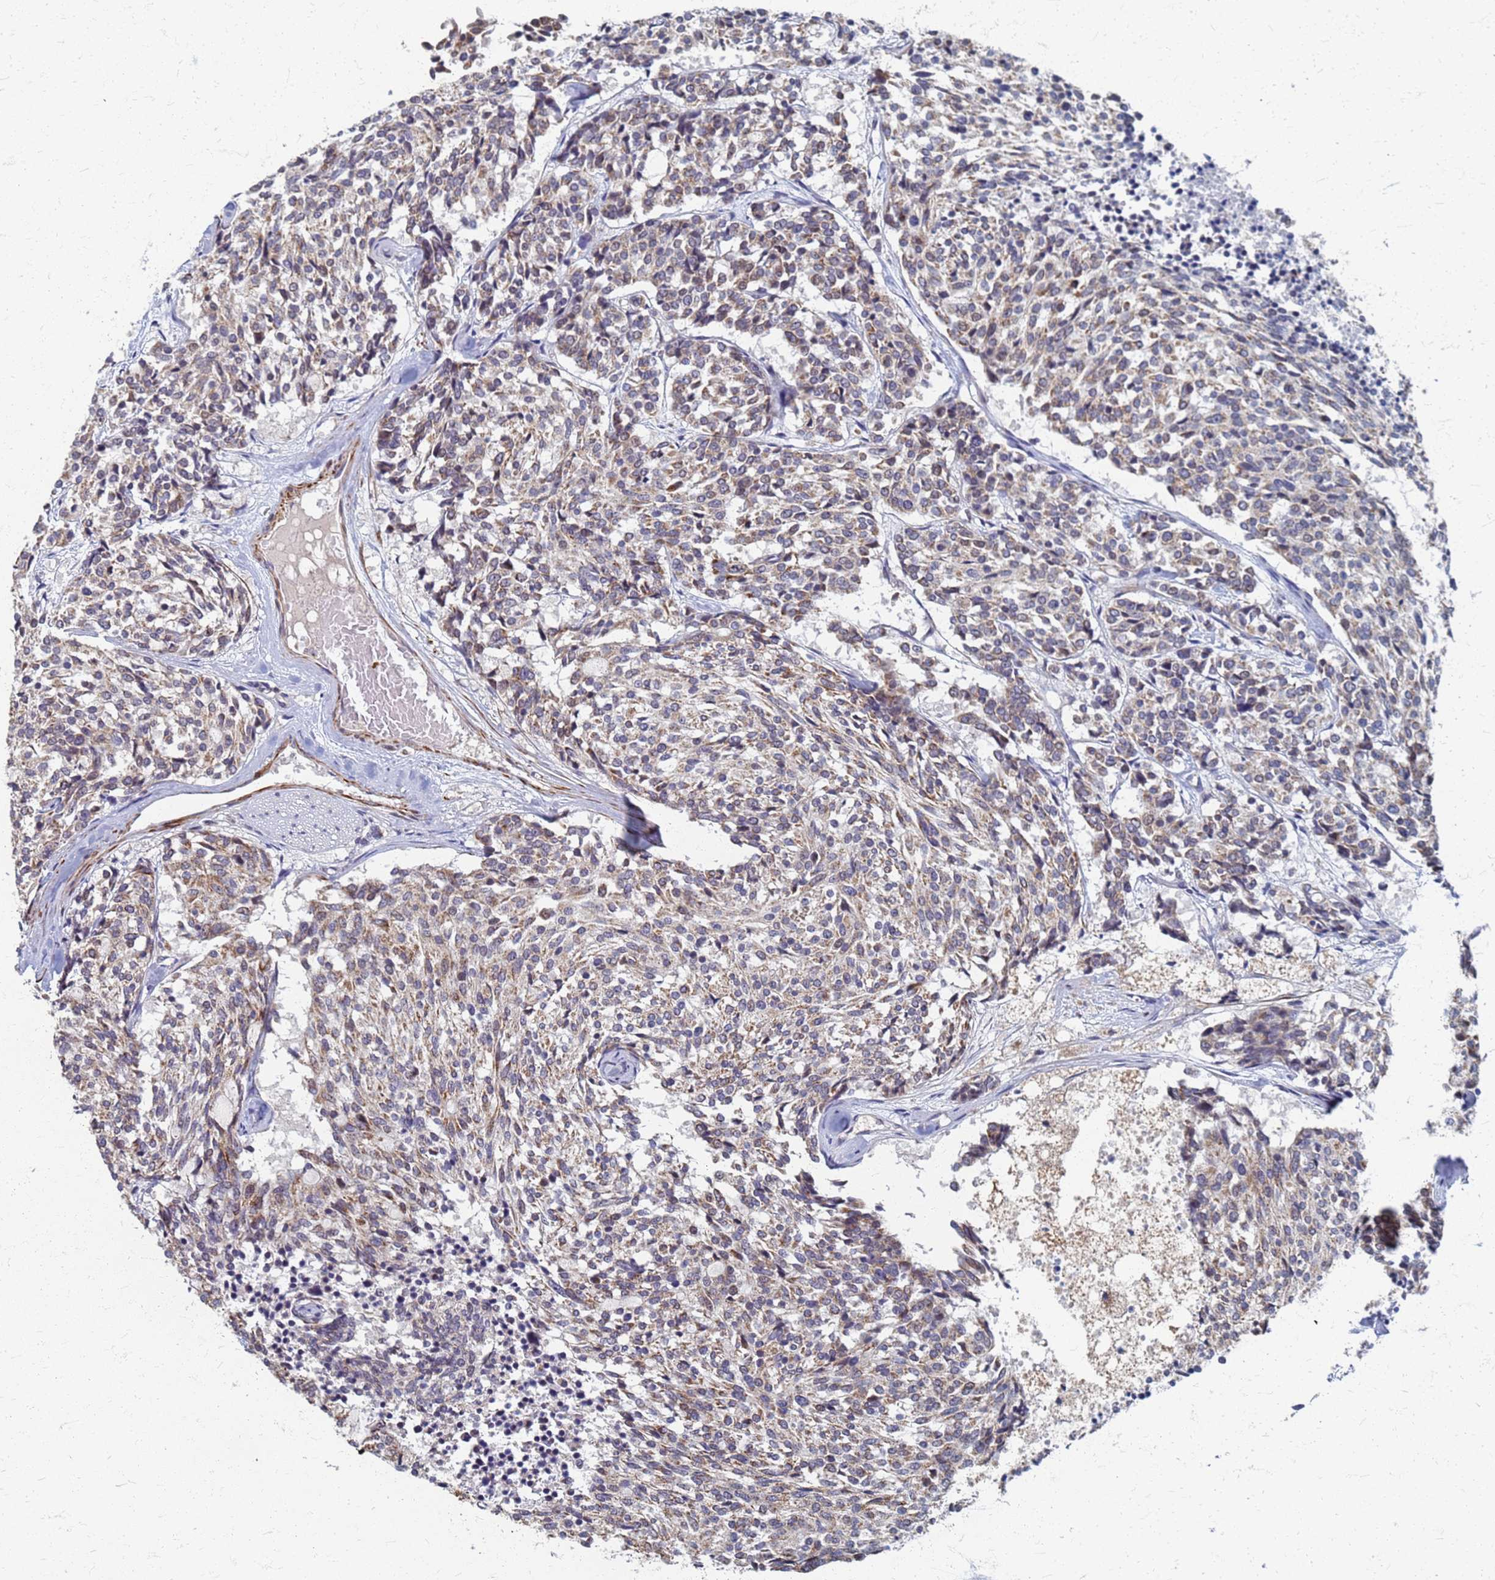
{"staining": {"intensity": "weak", "quantity": "25%-75%", "location": "cytoplasmic/membranous"}, "tissue": "carcinoid", "cell_type": "Tumor cells", "image_type": "cancer", "snomed": [{"axis": "morphology", "description": "Carcinoid, malignant, NOS"}, {"axis": "topography", "description": "Pancreas"}], "caption": "IHC photomicrograph of human malignant carcinoid stained for a protein (brown), which demonstrates low levels of weak cytoplasmic/membranous expression in about 25%-75% of tumor cells.", "gene": "ATPAF1", "patient": {"sex": "female", "age": 54}}